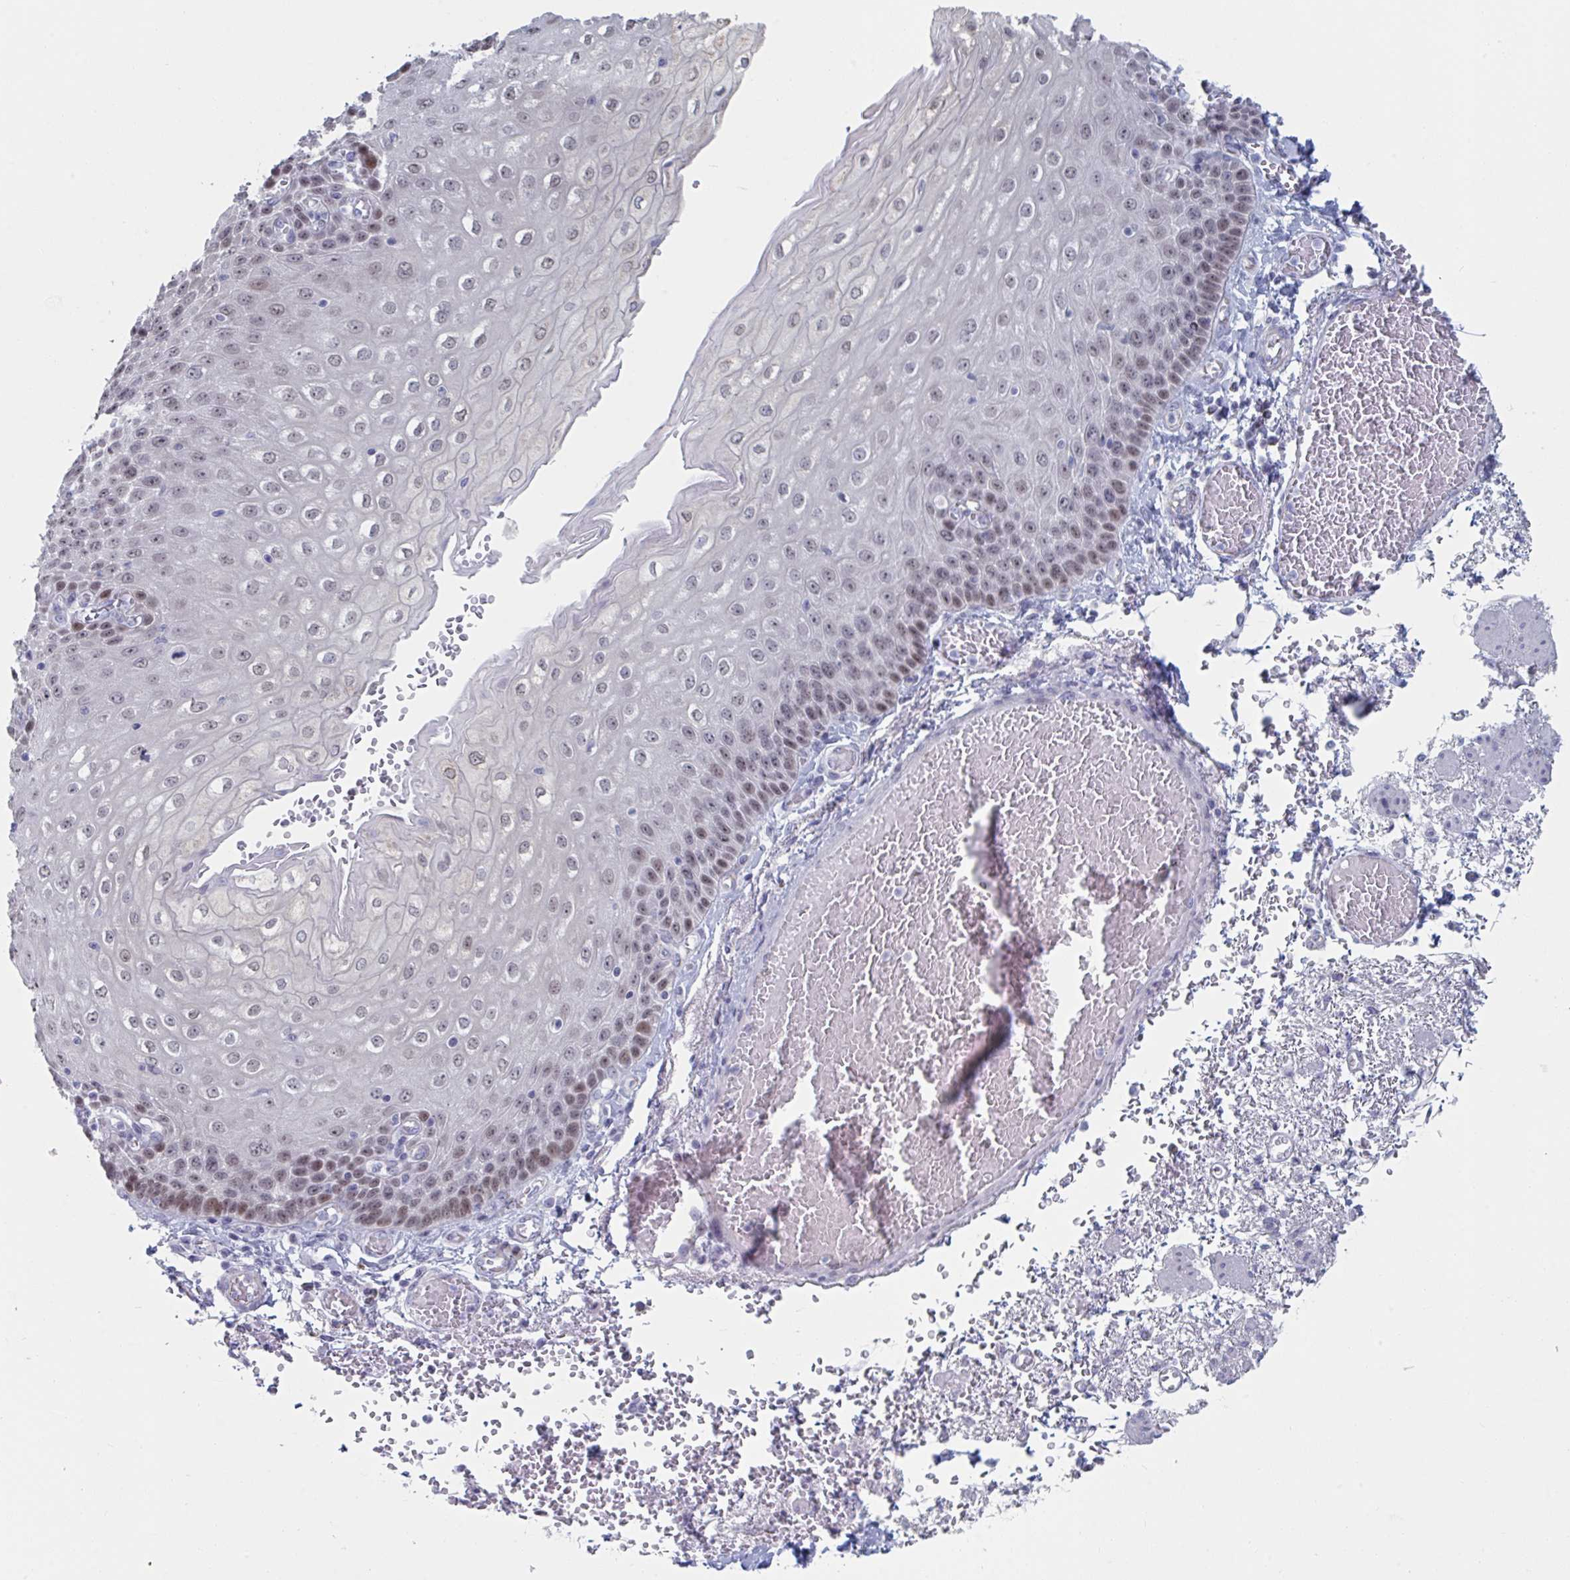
{"staining": {"intensity": "moderate", "quantity": "25%-75%", "location": "nuclear"}, "tissue": "esophagus", "cell_type": "Squamous epithelial cells", "image_type": "normal", "snomed": [{"axis": "morphology", "description": "Normal tissue, NOS"}, {"axis": "morphology", "description": "Adenocarcinoma, NOS"}, {"axis": "topography", "description": "Esophagus"}], "caption": "Esophagus was stained to show a protein in brown. There is medium levels of moderate nuclear staining in approximately 25%-75% of squamous epithelial cells. (DAB = brown stain, brightfield microscopy at high magnification).", "gene": "FOXA1", "patient": {"sex": "male", "age": 81}}